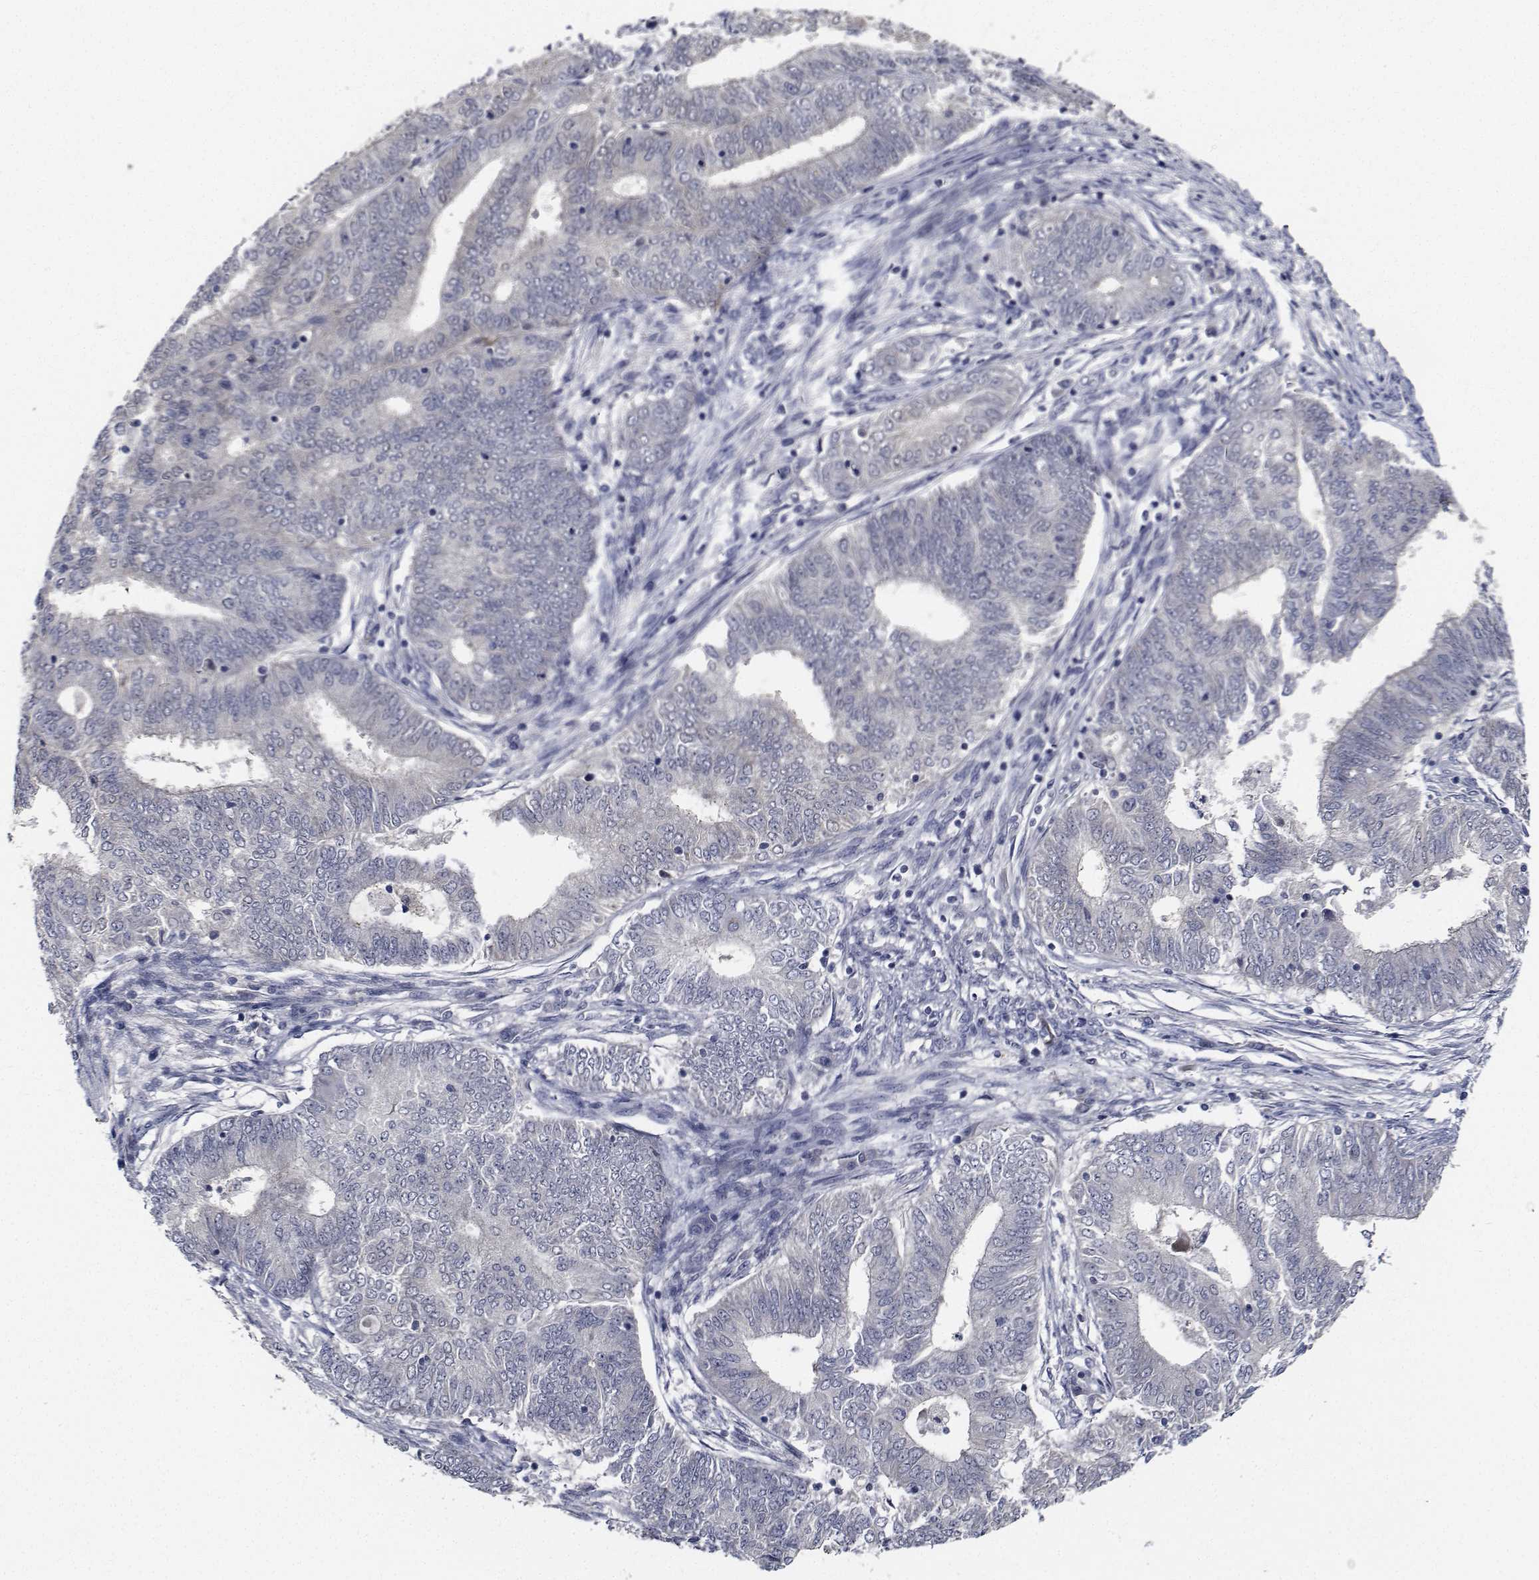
{"staining": {"intensity": "negative", "quantity": "none", "location": "none"}, "tissue": "endometrial cancer", "cell_type": "Tumor cells", "image_type": "cancer", "snomed": [{"axis": "morphology", "description": "Adenocarcinoma, NOS"}, {"axis": "topography", "description": "Endometrium"}], "caption": "Tumor cells show no significant expression in endometrial adenocarcinoma.", "gene": "NVL", "patient": {"sex": "female", "age": 62}}